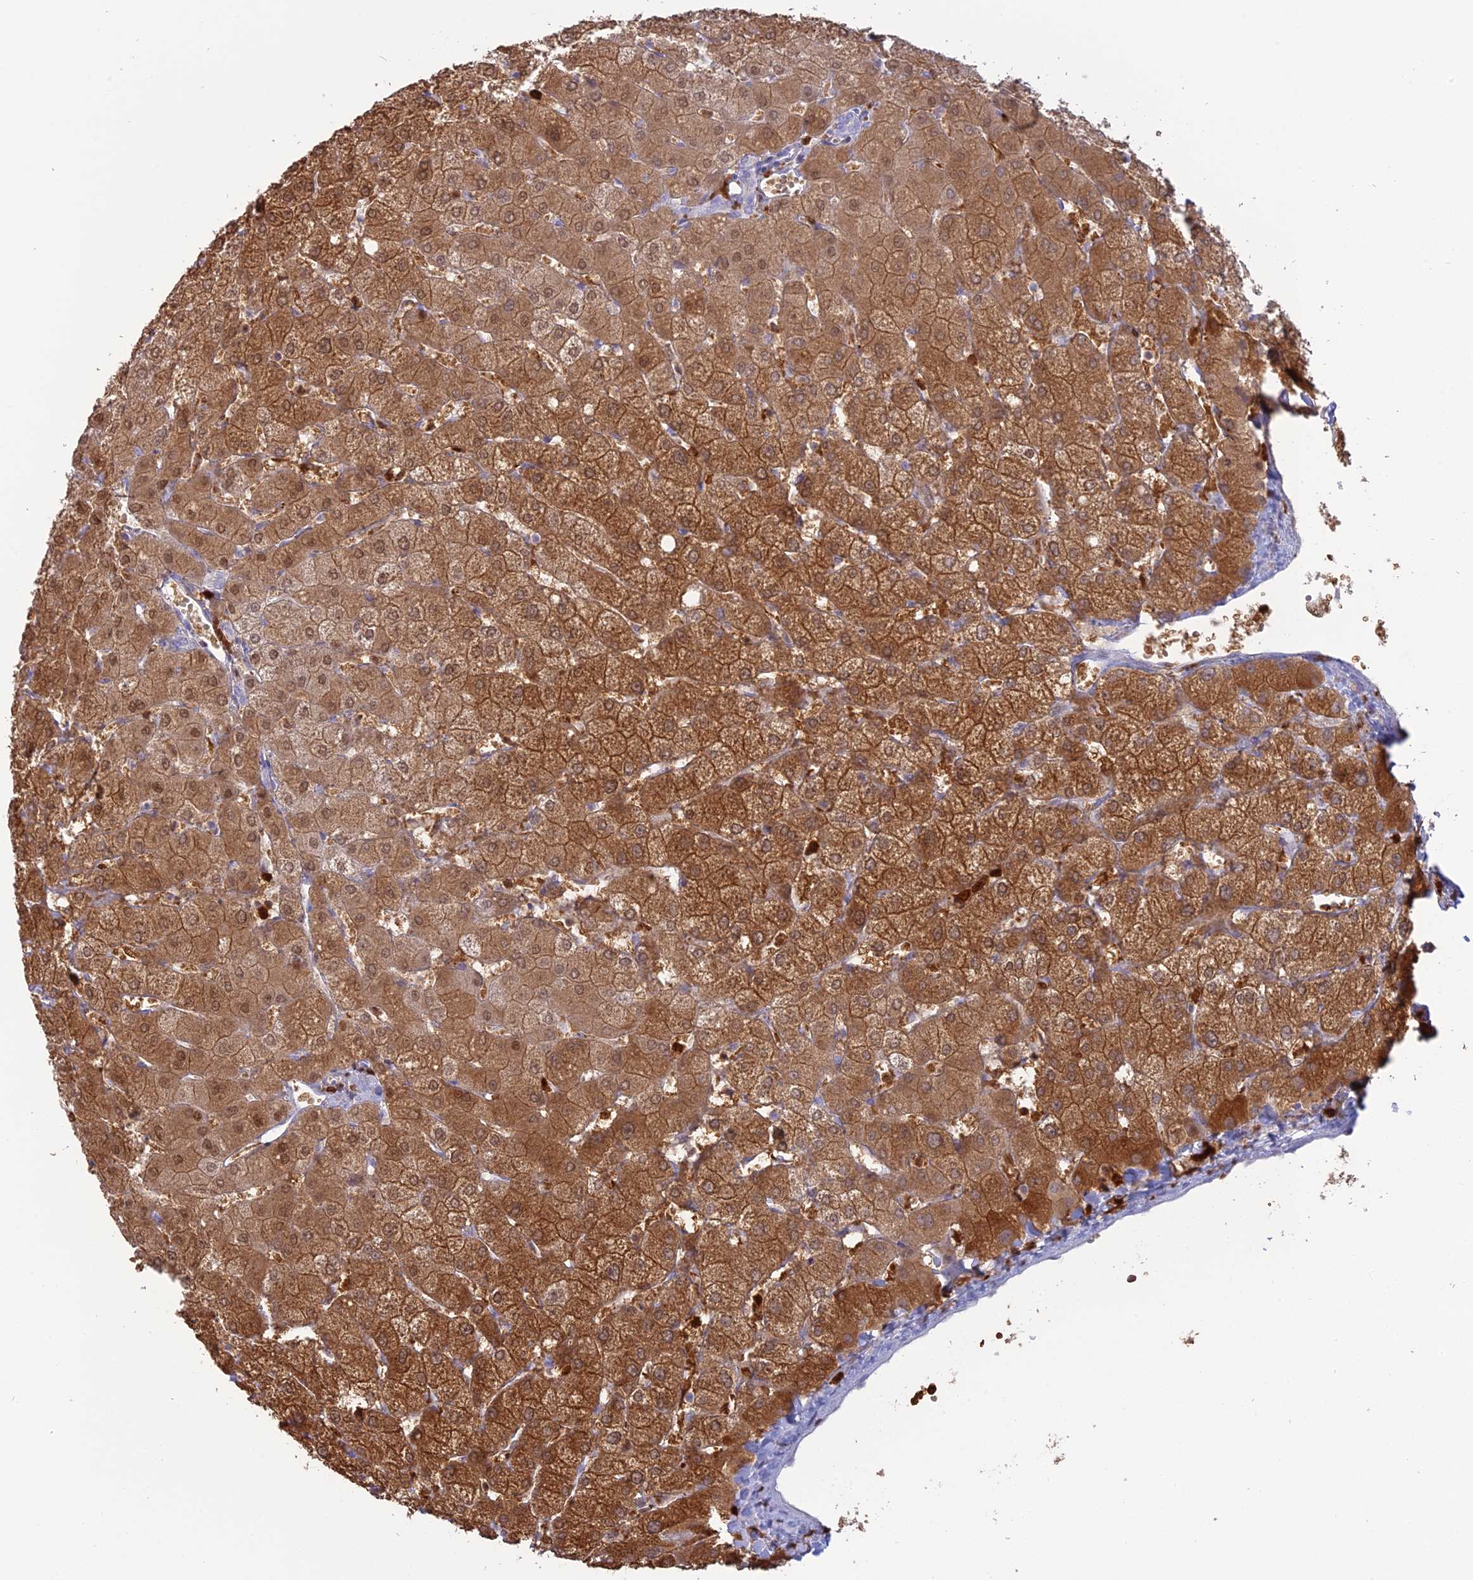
{"staining": {"intensity": "negative", "quantity": "none", "location": "none"}, "tissue": "liver", "cell_type": "Cholangiocytes", "image_type": "normal", "snomed": [{"axis": "morphology", "description": "Normal tissue, NOS"}, {"axis": "topography", "description": "Liver"}], "caption": "This is an immunohistochemistry (IHC) photomicrograph of benign human liver. There is no expression in cholangiocytes.", "gene": "PGBD4", "patient": {"sex": "female", "age": 54}}